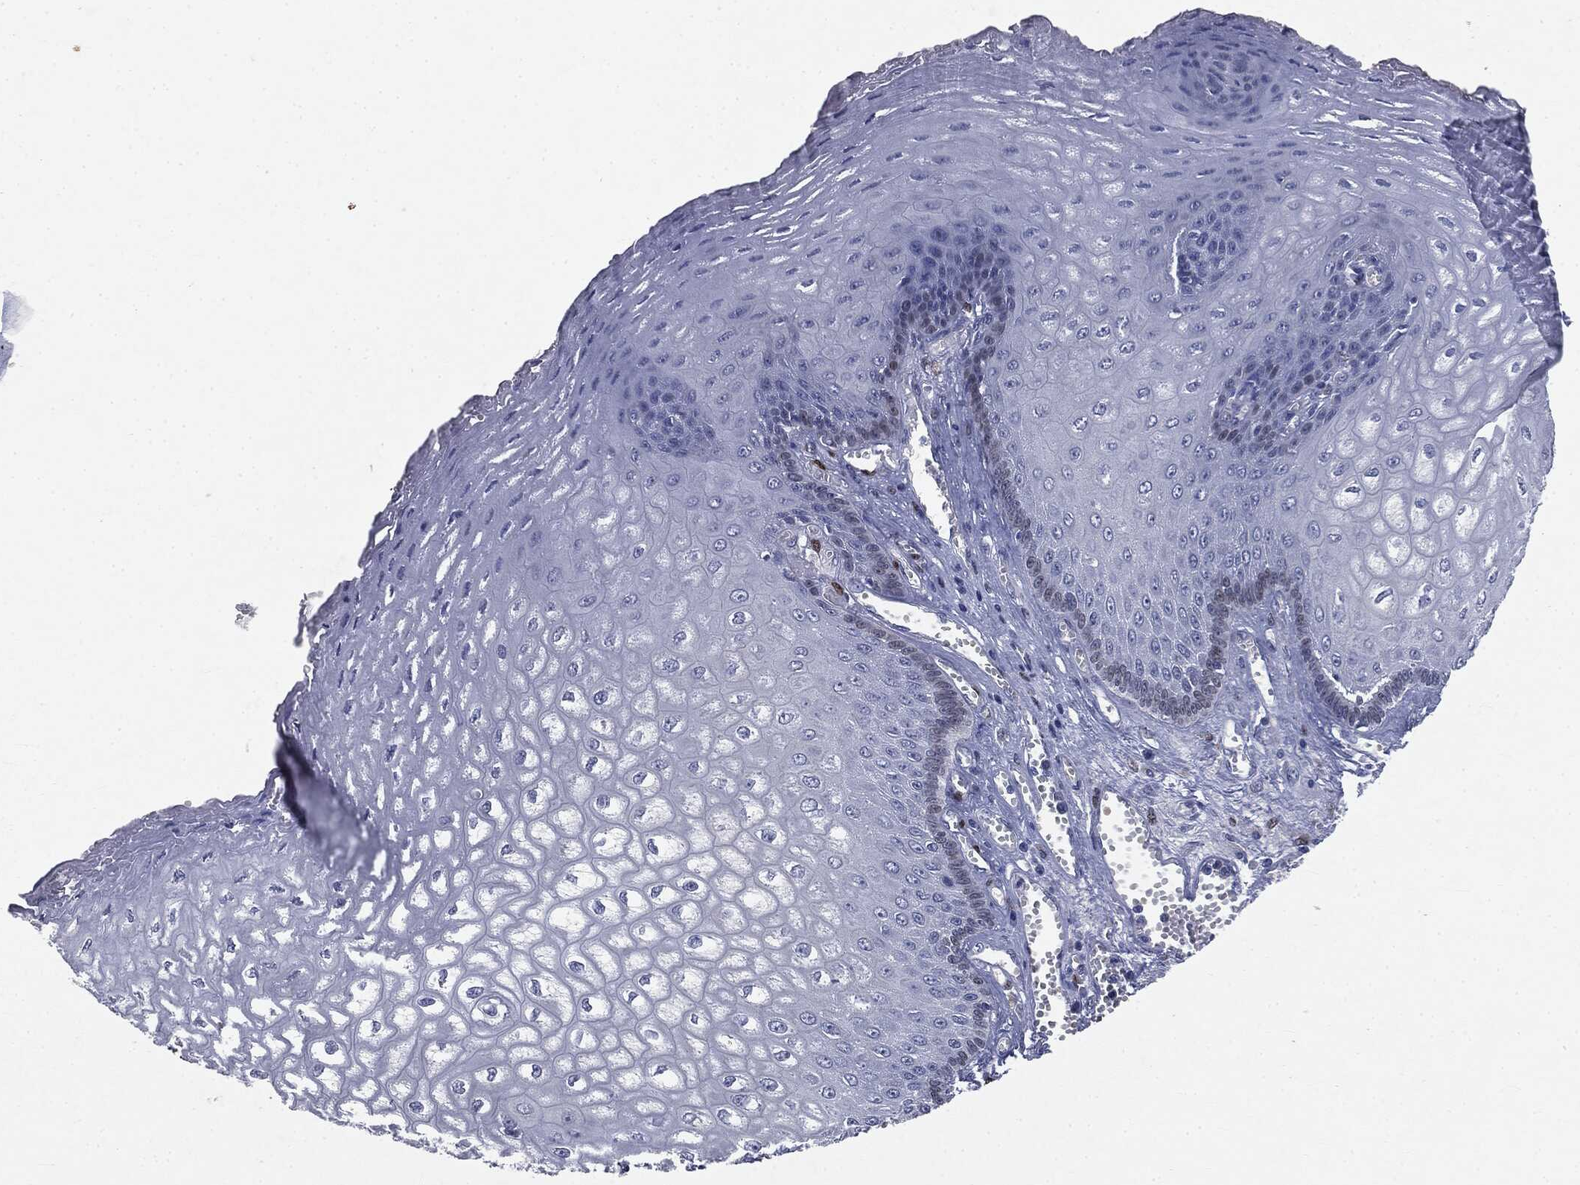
{"staining": {"intensity": "negative", "quantity": "none", "location": "none"}, "tissue": "esophagus", "cell_type": "Squamous epithelial cells", "image_type": "normal", "snomed": [{"axis": "morphology", "description": "Normal tissue, NOS"}, {"axis": "topography", "description": "Esophagus"}], "caption": "Immunohistochemical staining of normal human esophagus shows no significant staining in squamous epithelial cells.", "gene": "CASD1", "patient": {"sex": "male", "age": 58}}